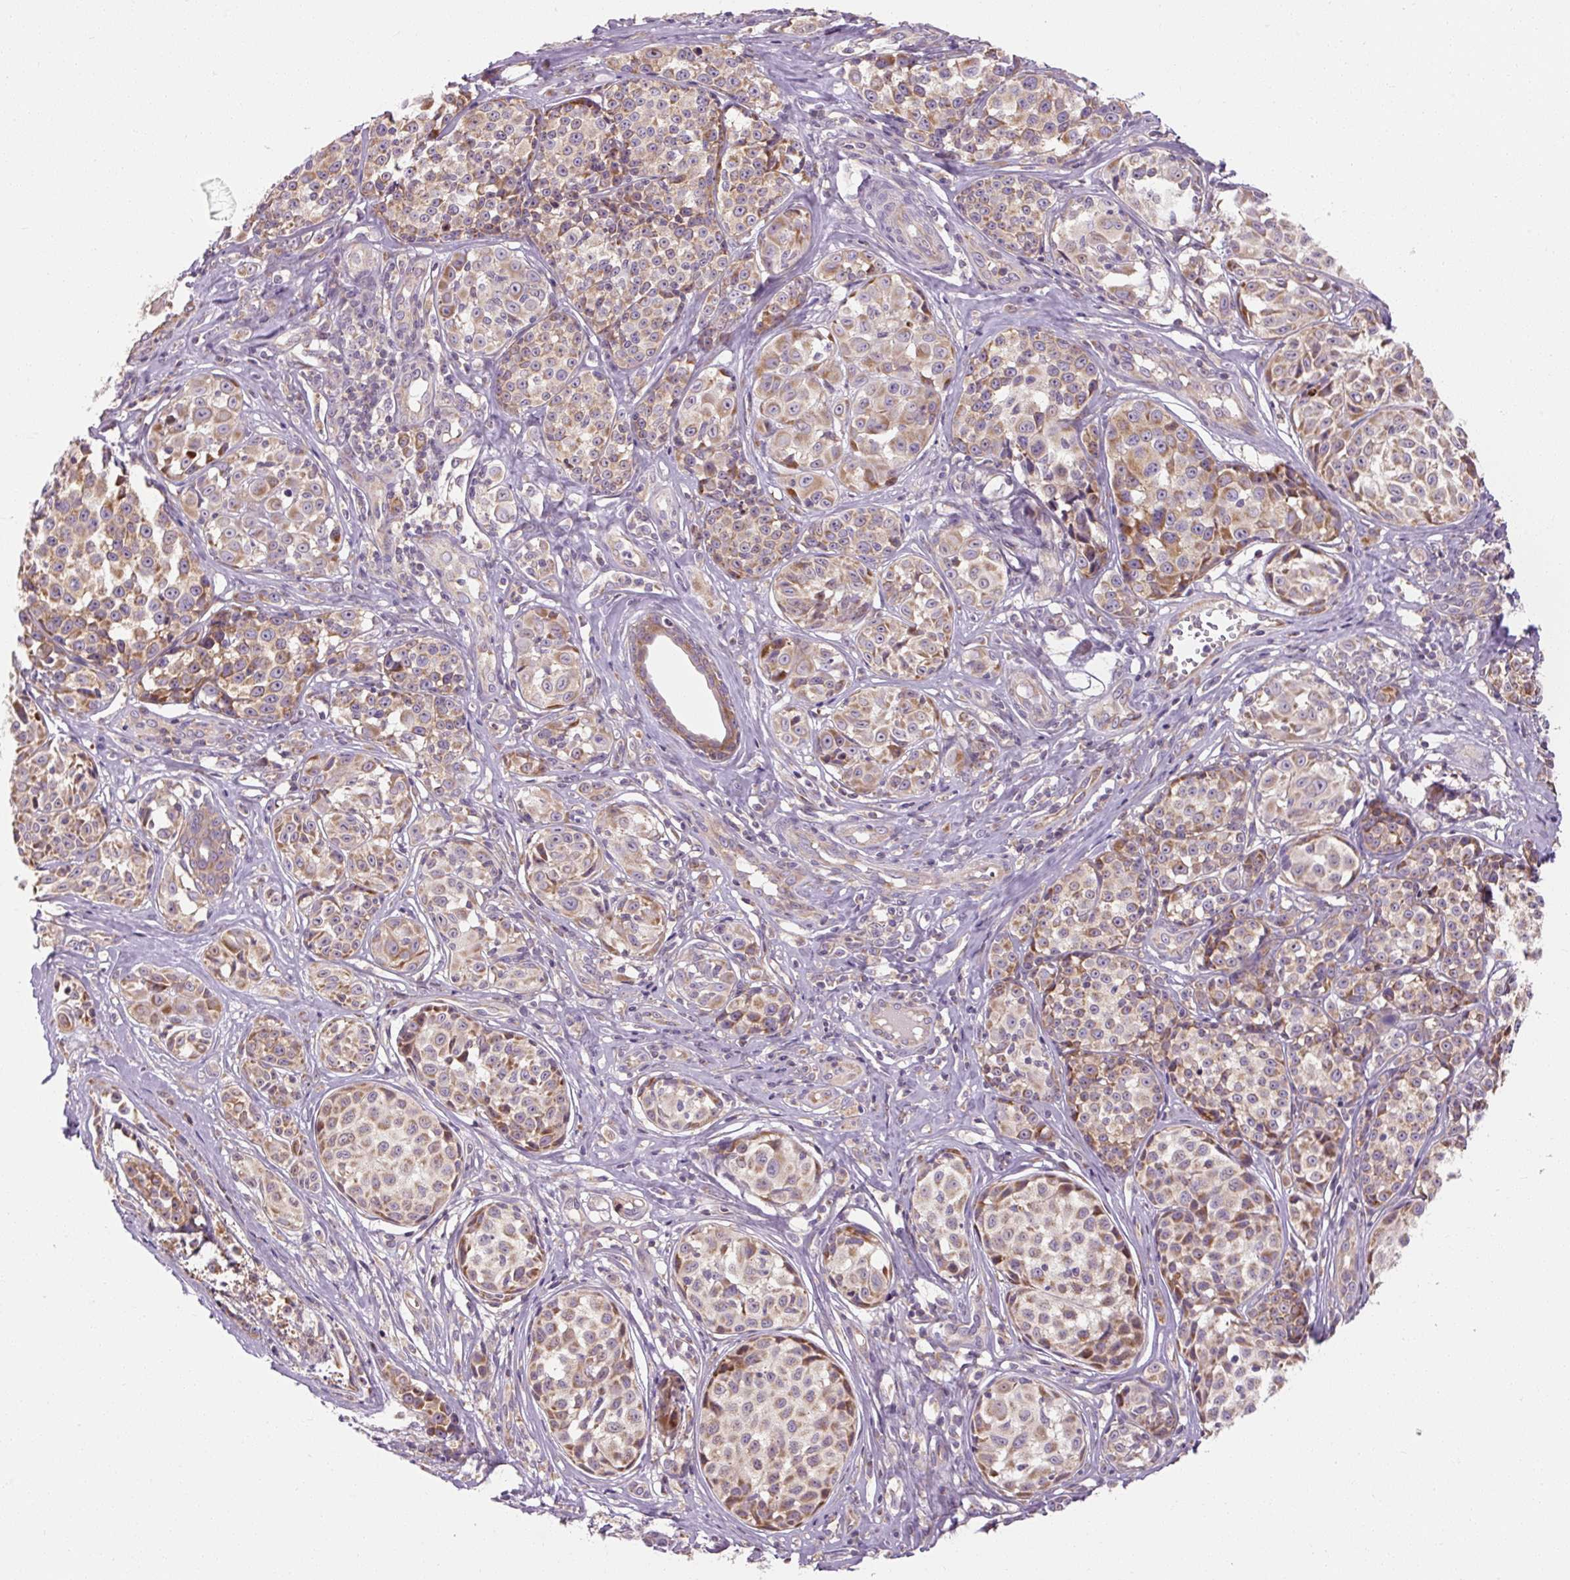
{"staining": {"intensity": "moderate", "quantity": ">75%", "location": "cytoplasmic/membranous"}, "tissue": "melanoma", "cell_type": "Tumor cells", "image_type": "cancer", "snomed": [{"axis": "morphology", "description": "Malignant melanoma, NOS"}, {"axis": "topography", "description": "Skin"}], "caption": "Protein expression analysis of human malignant melanoma reveals moderate cytoplasmic/membranous staining in about >75% of tumor cells.", "gene": "PRSS48", "patient": {"sex": "female", "age": 35}}